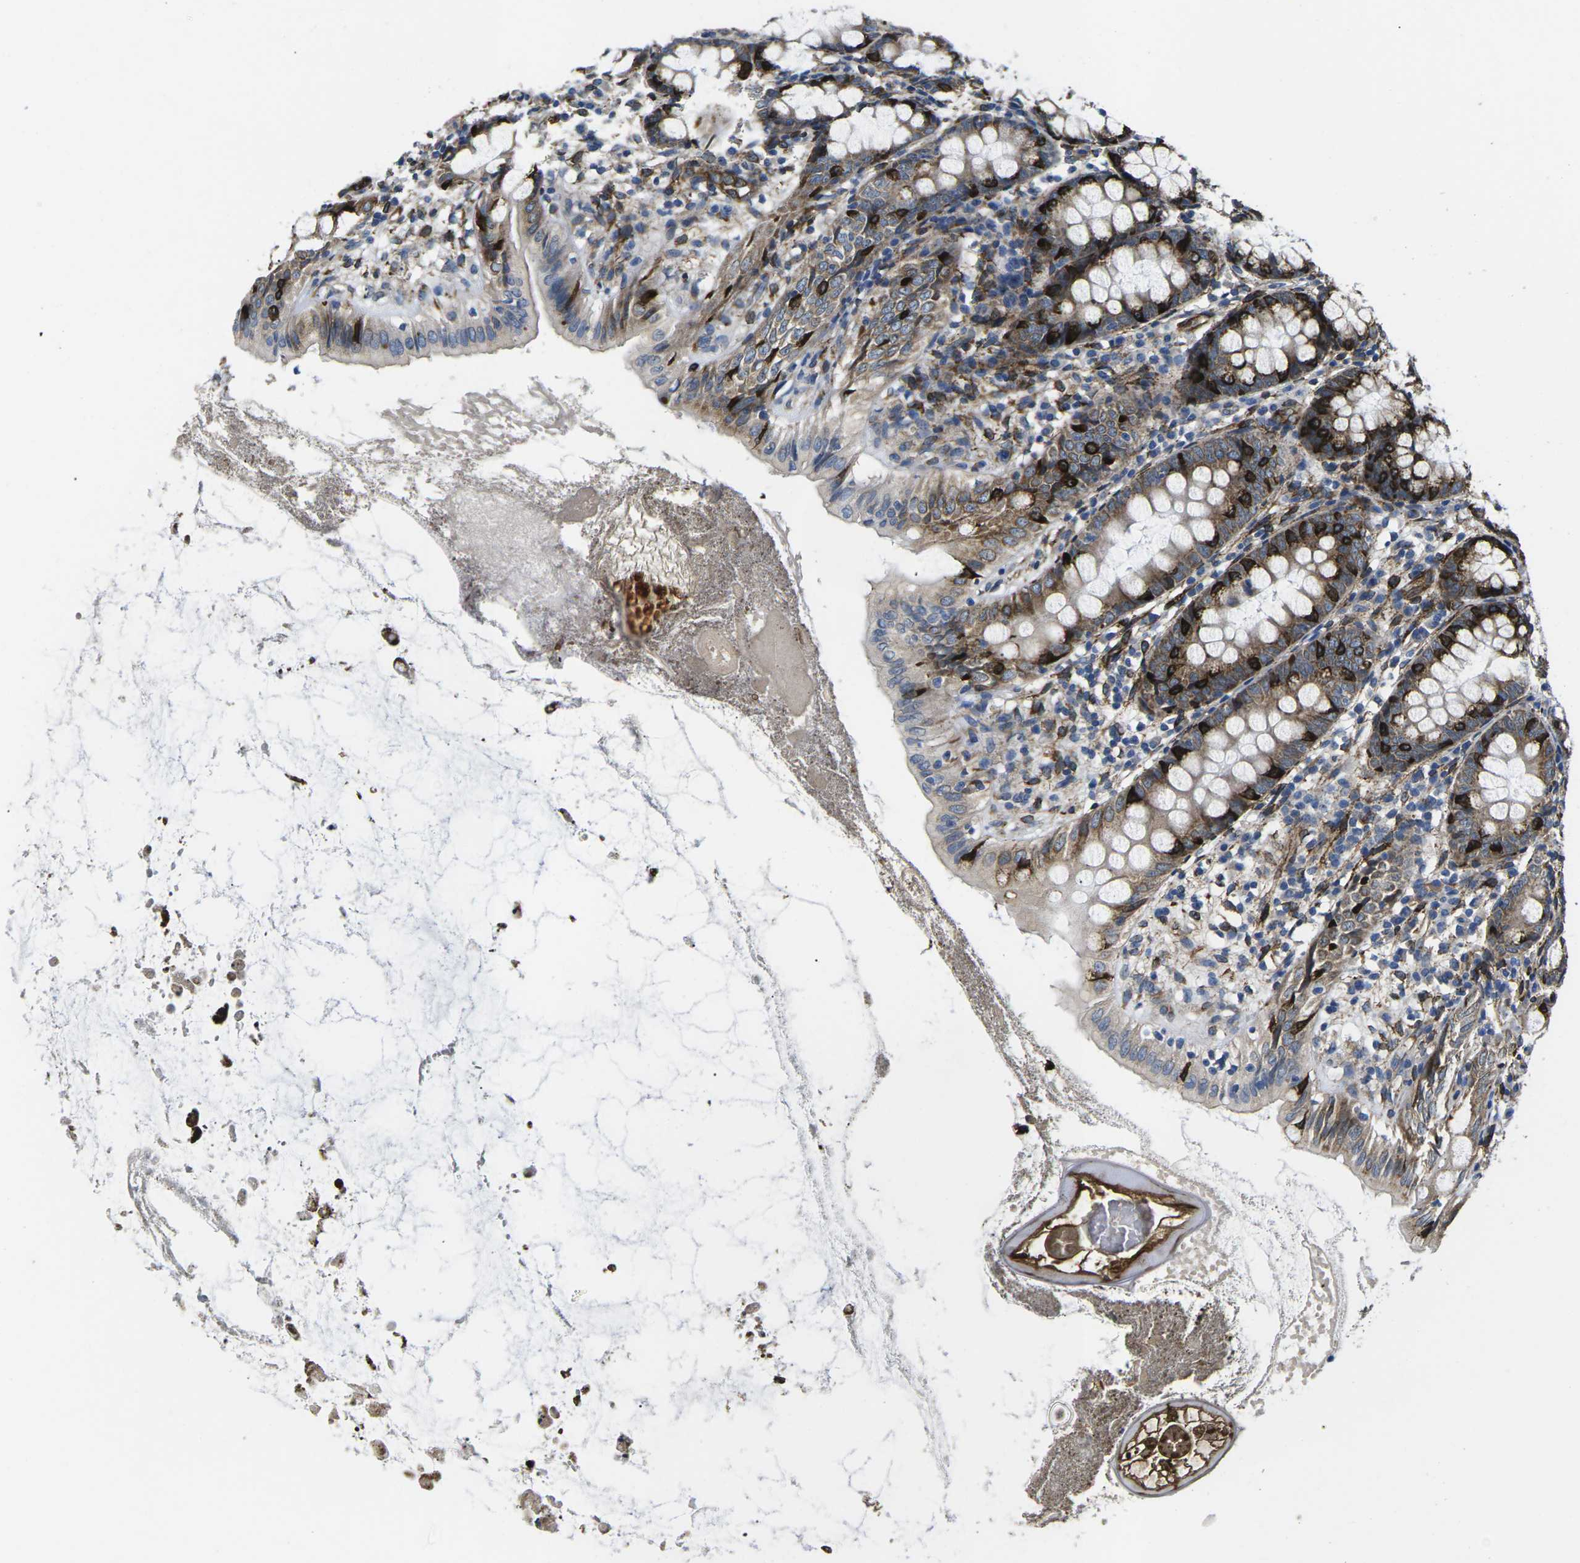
{"staining": {"intensity": "strong", "quantity": "<25%", "location": "cytoplasmic/membranous"}, "tissue": "appendix", "cell_type": "Glandular cells", "image_type": "normal", "snomed": [{"axis": "morphology", "description": "Normal tissue, NOS"}, {"axis": "topography", "description": "Appendix"}], "caption": "The histopathology image demonstrates staining of benign appendix, revealing strong cytoplasmic/membranous protein staining (brown color) within glandular cells. (DAB (3,3'-diaminobenzidine) IHC with brightfield microscopy, high magnification).", "gene": "PDZD8", "patient": {"sex": "female", "age": 77}}